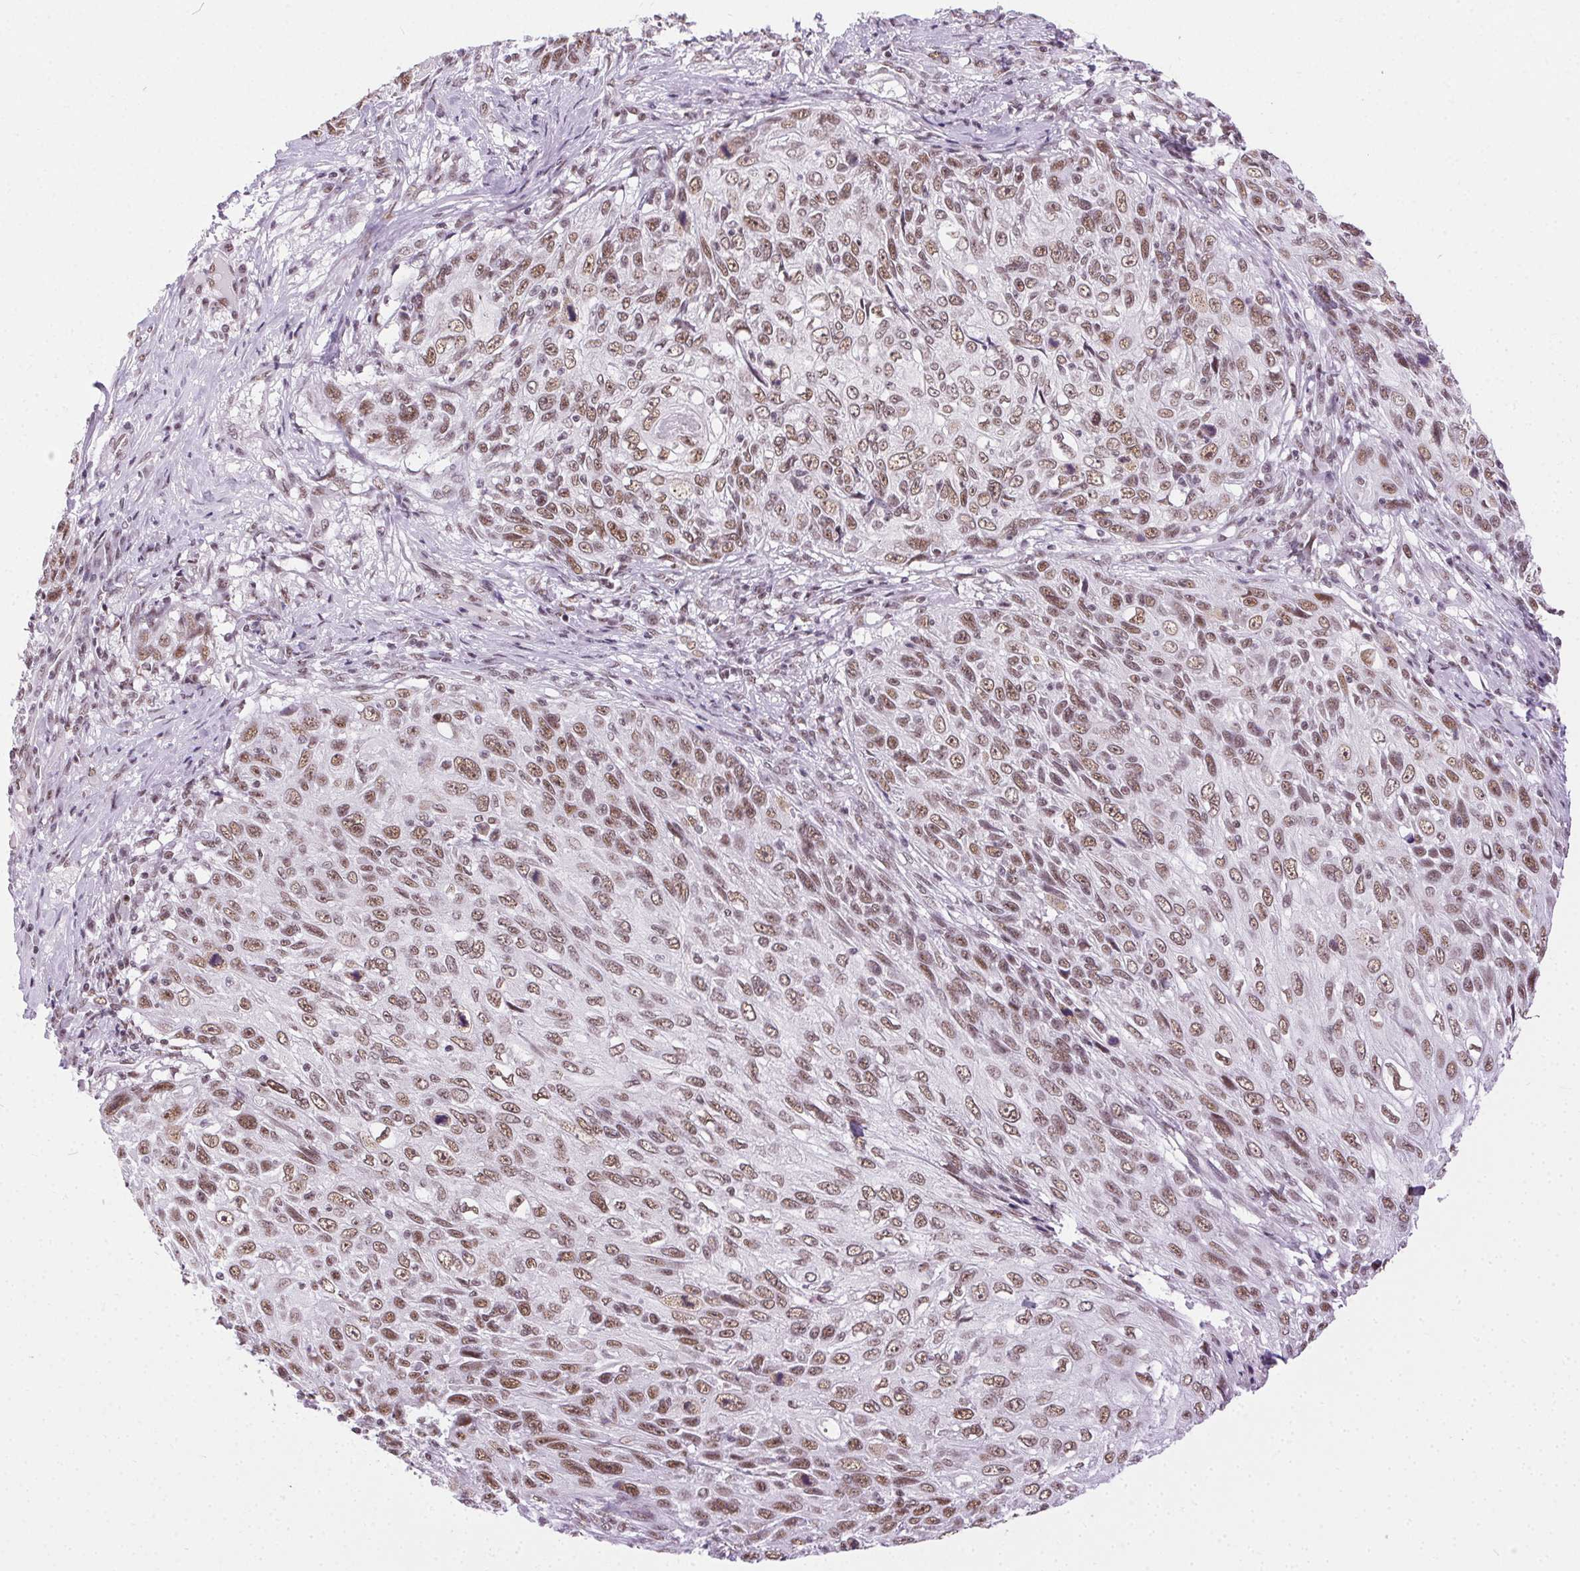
{"staining": {"intensity": "moderate", "quantity": ">75%", "location": "nuclear"}, "tissue": "skin cancer", "cell_type": "Tumor cells", "image_type": "cancer", "snomed": [{"axis": "morphology", "description": "Squamous cell carcinoma, NOS"}, {"axis": "topography", "description": "Skin"}], "caption": "Moderate nuclear positivity is identified in approximately >75% of tumor cells in squamous cell carcinoma (skin). The protein of interest is shown in brown color, while the nuclei are stained blue.", "gene": "TRA2B", "patient": {"sex": "male", "age": 92}}